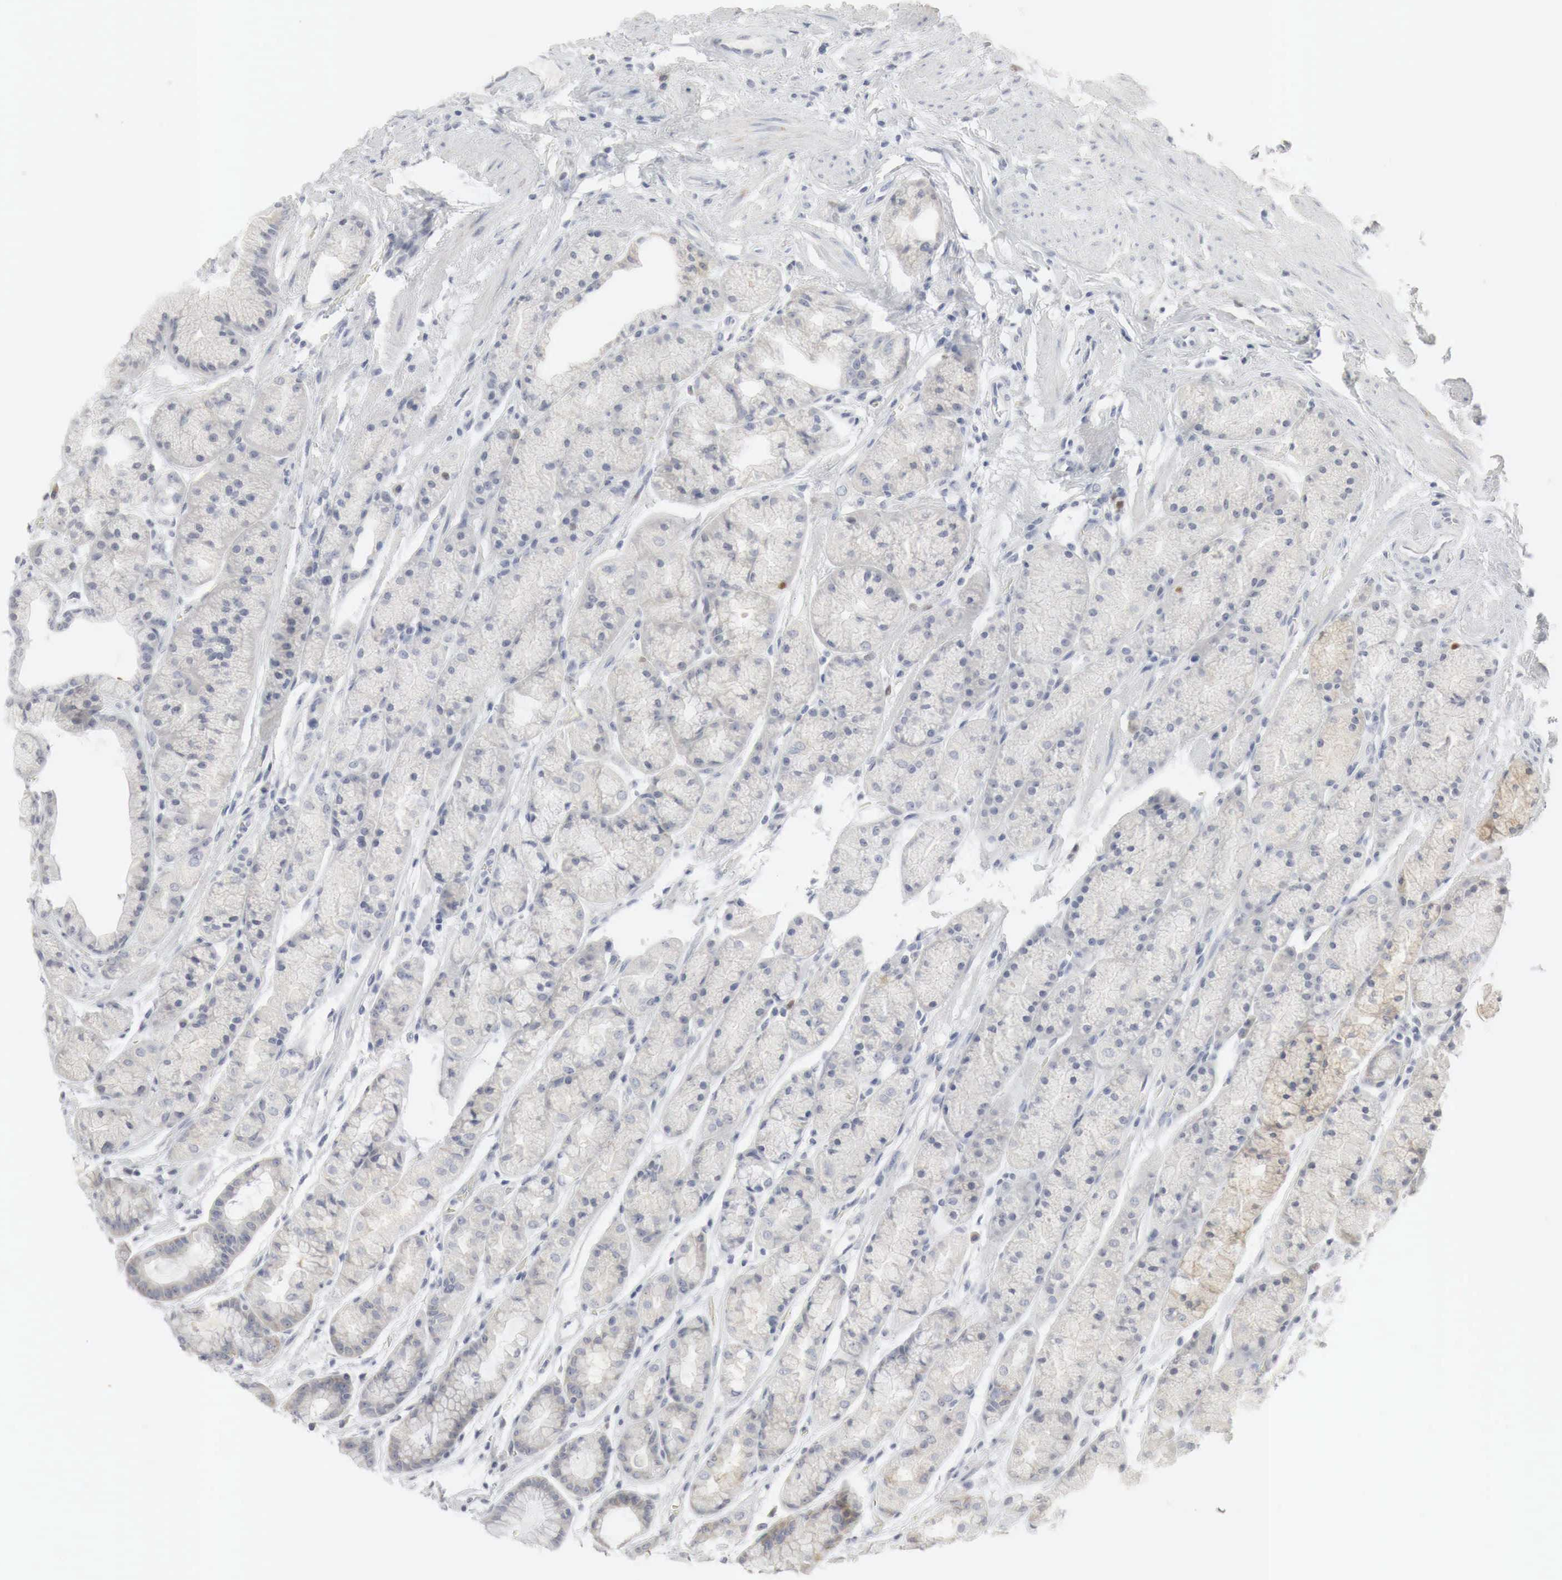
{"staining": {"intensity": "weak", "quantity": "<25%", "location": "cytoplasmic/membranous"}, "tissue": "stomach", "cell_type": "Glandular cells", "image_type": "normal", "snomed": [{"axis": "morphology", "description": "Normal tissue, NOS"}, {"axis": "topography", "description": "Stomach, upper"}], "caption": "The photomicrograph reveals no significant staining in glandular cells of stomach. (Stains: DAB IHC with hematoxylin counter stain, Microscopy: brightfield microscopy at high magnification).", "gene": "TP63", "patient": {"sex": "male", "age": 72}}